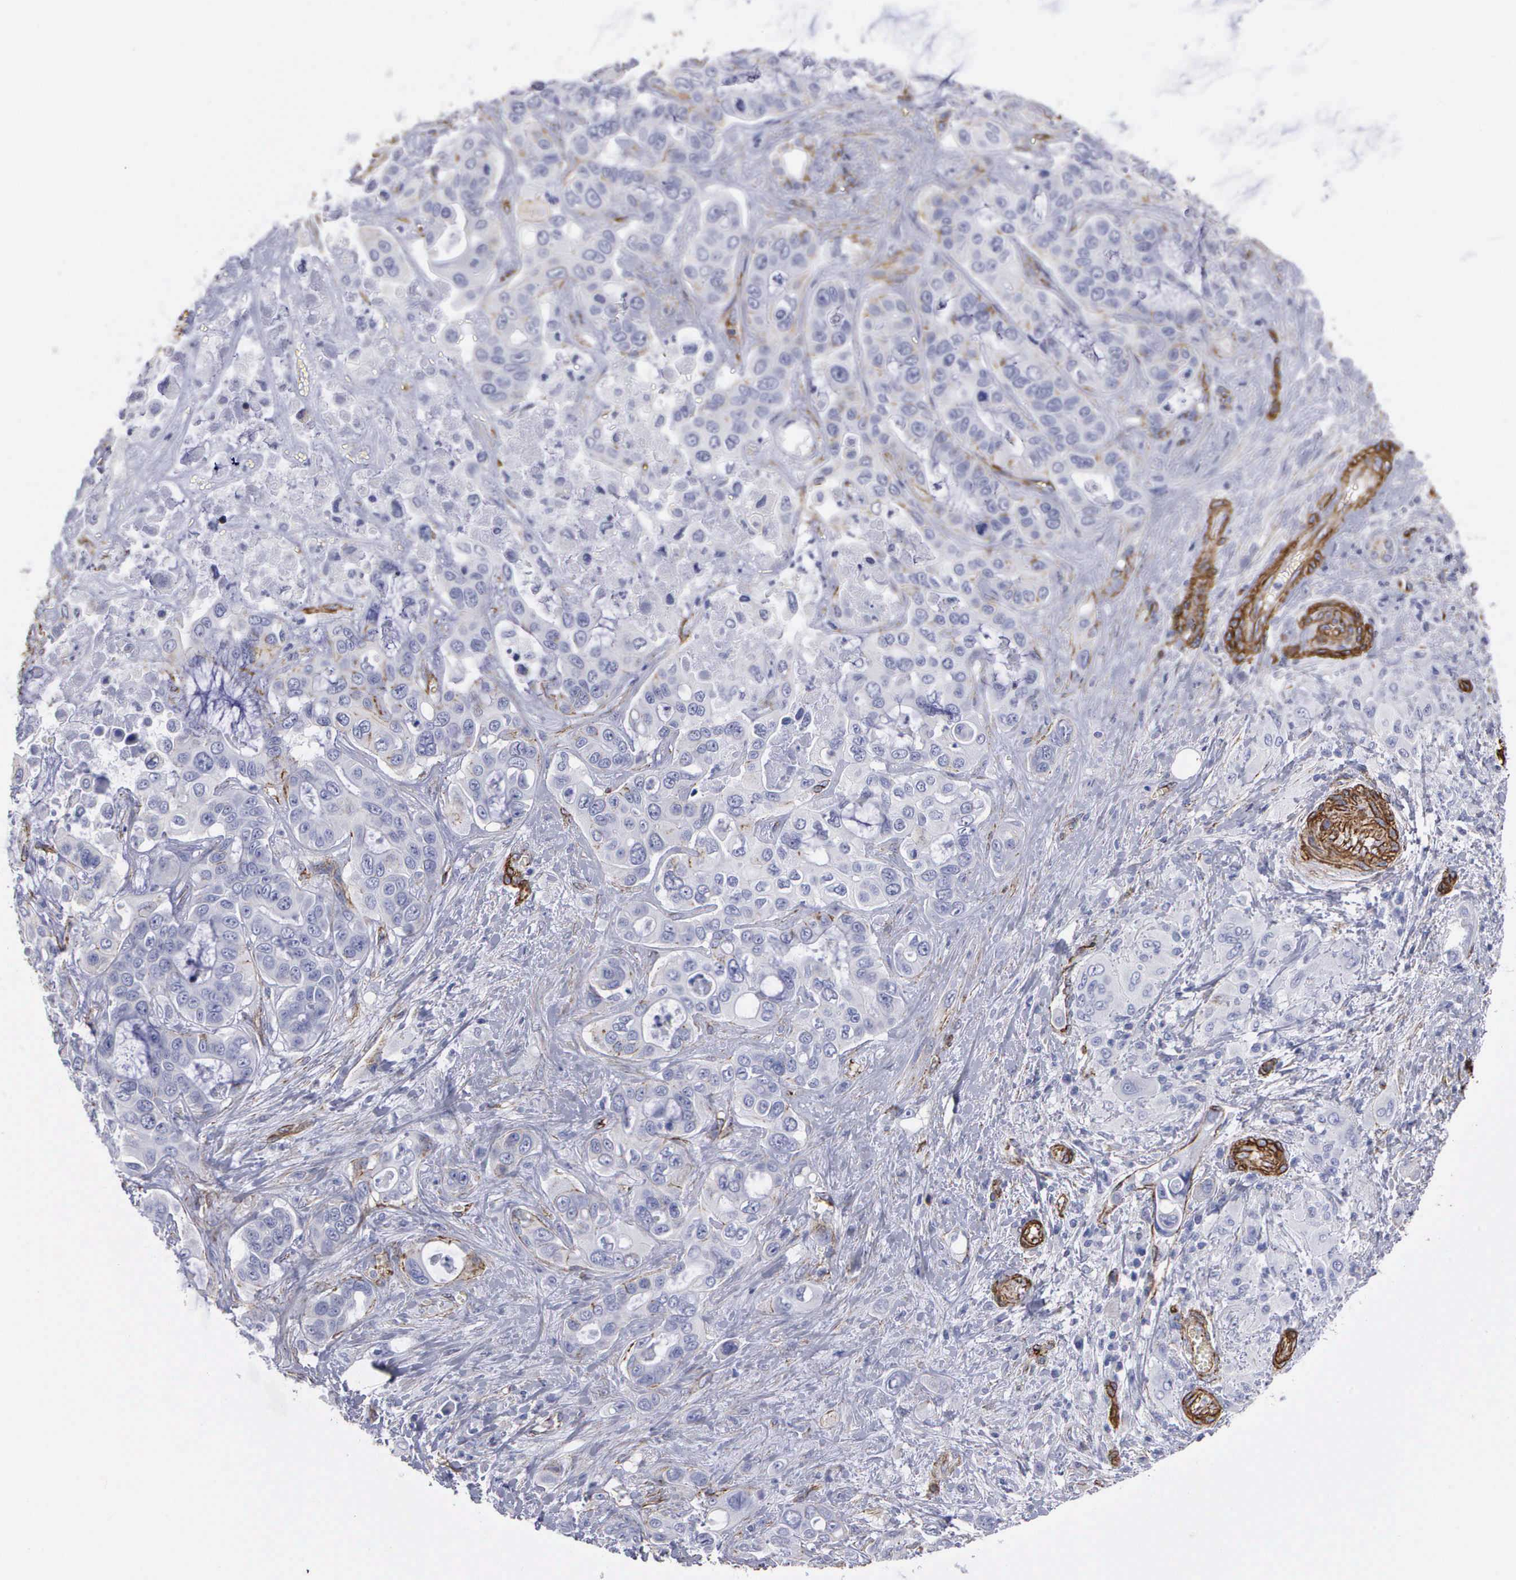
{"staining": {"intensity": "negative", "quantity": "none", "location": "none"}, "tissue": "liver cancer", "cell_type": "Tumor cells", "image_type": "cancer", "snomed": [{"axis": "morphology", "description": "Cholangiocarcinoma"}, {"axis": "topography", "description": "Liver"}], "caption": "Human liver cancer stained for a protein using IHC shows no positivity in tumor cells.", "gene": "MAGEB10", "patient": {"sex": "female", "age": 79}}